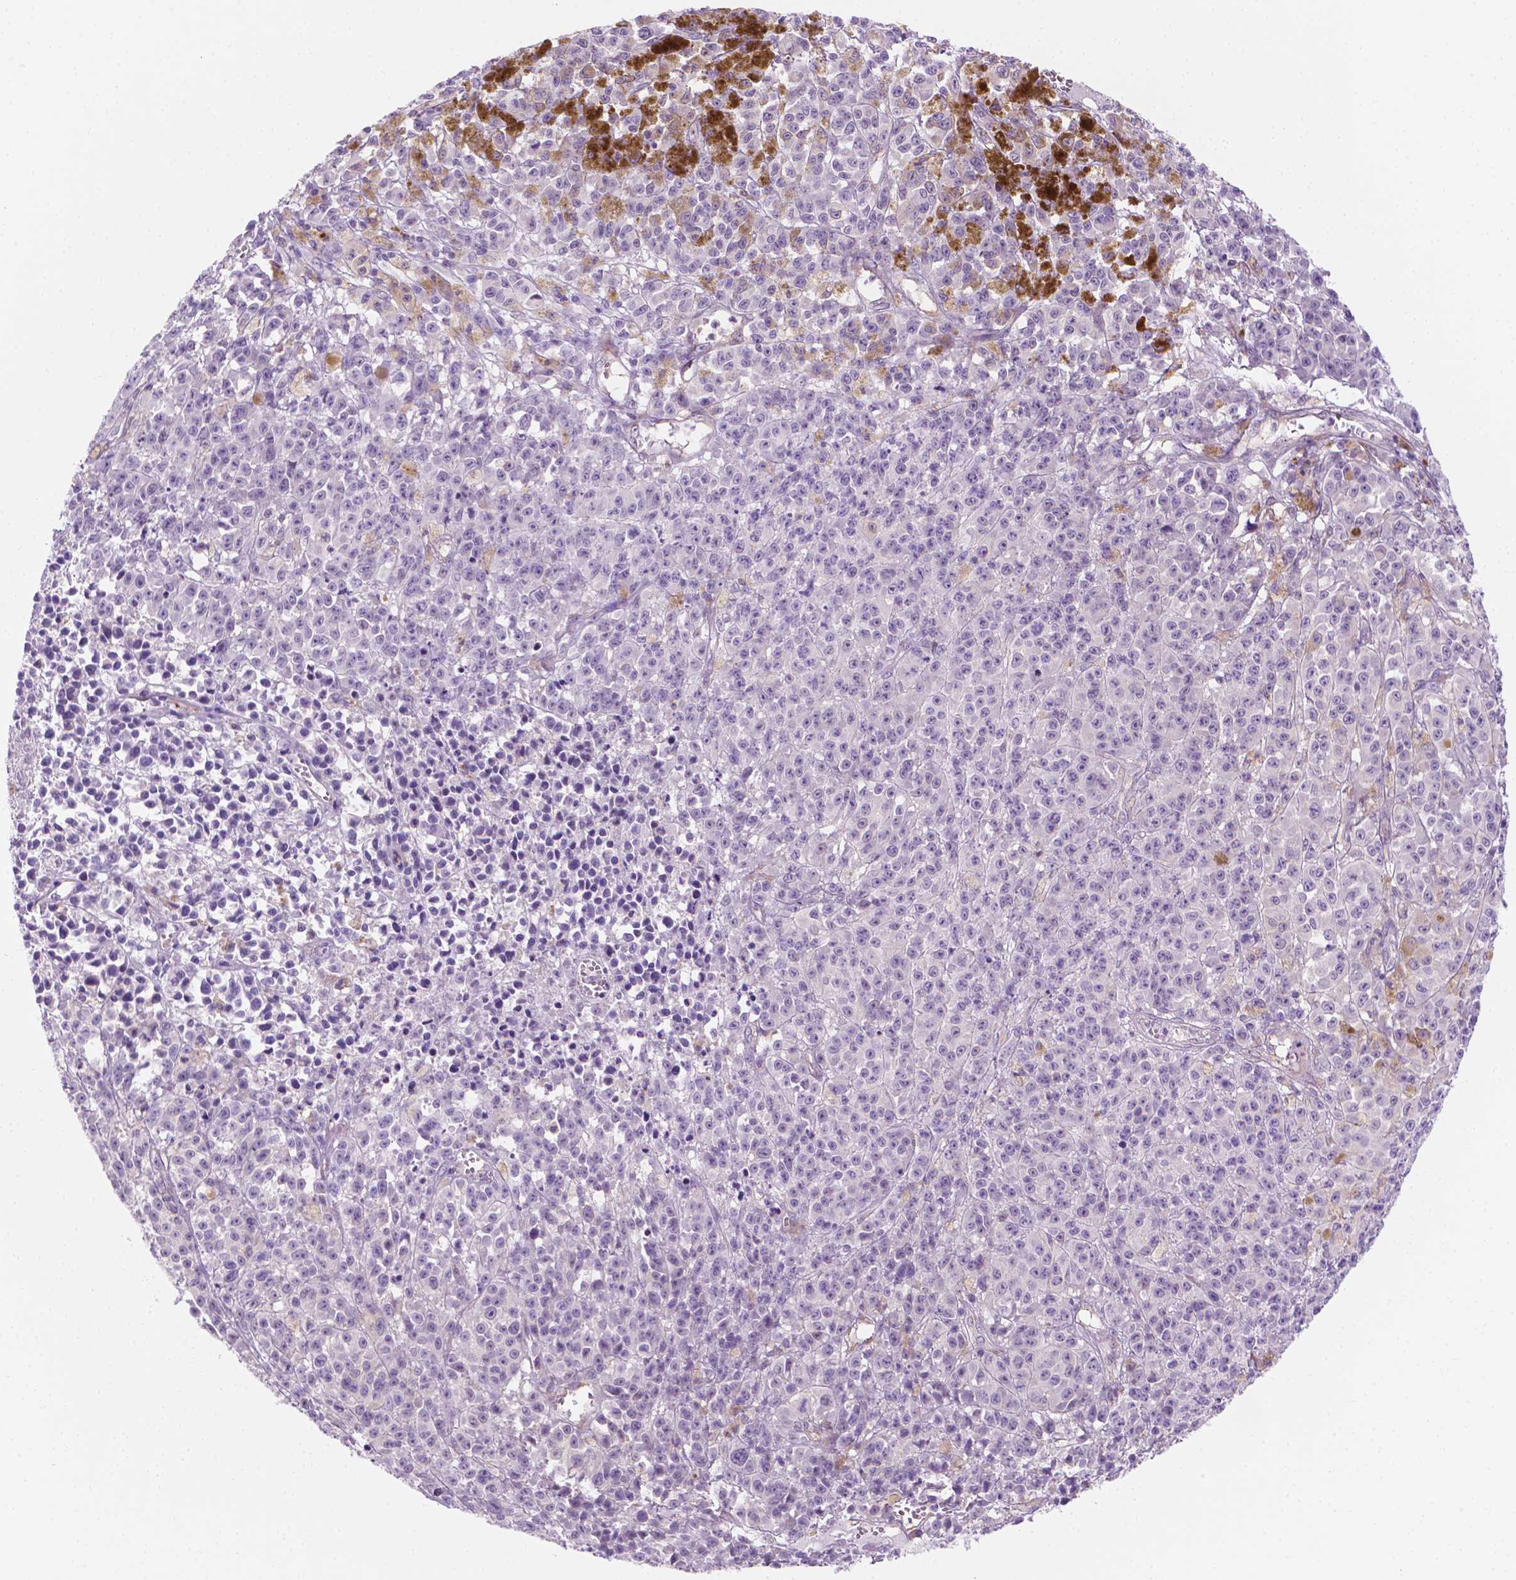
{"staining": {"intensity": "negative", "quantity": "none", "location": "none"}, "tissue": "melanoma", "cell_type": "Tumor cells", "image_type": "cancer", "snomed": [{"axis": "morphology", "description": "Malignant melanoma, NOS"}, {"axis": "topography", "description": "Skin"}], "caption": "This image is of malignant melanoma stained with IHC to label a protein in brown with the nuclei are counter-stained blue. There is no positivity in tumor cells.", "gene": "EPPK1", "patient": {"sex": "female", "age": 58}}